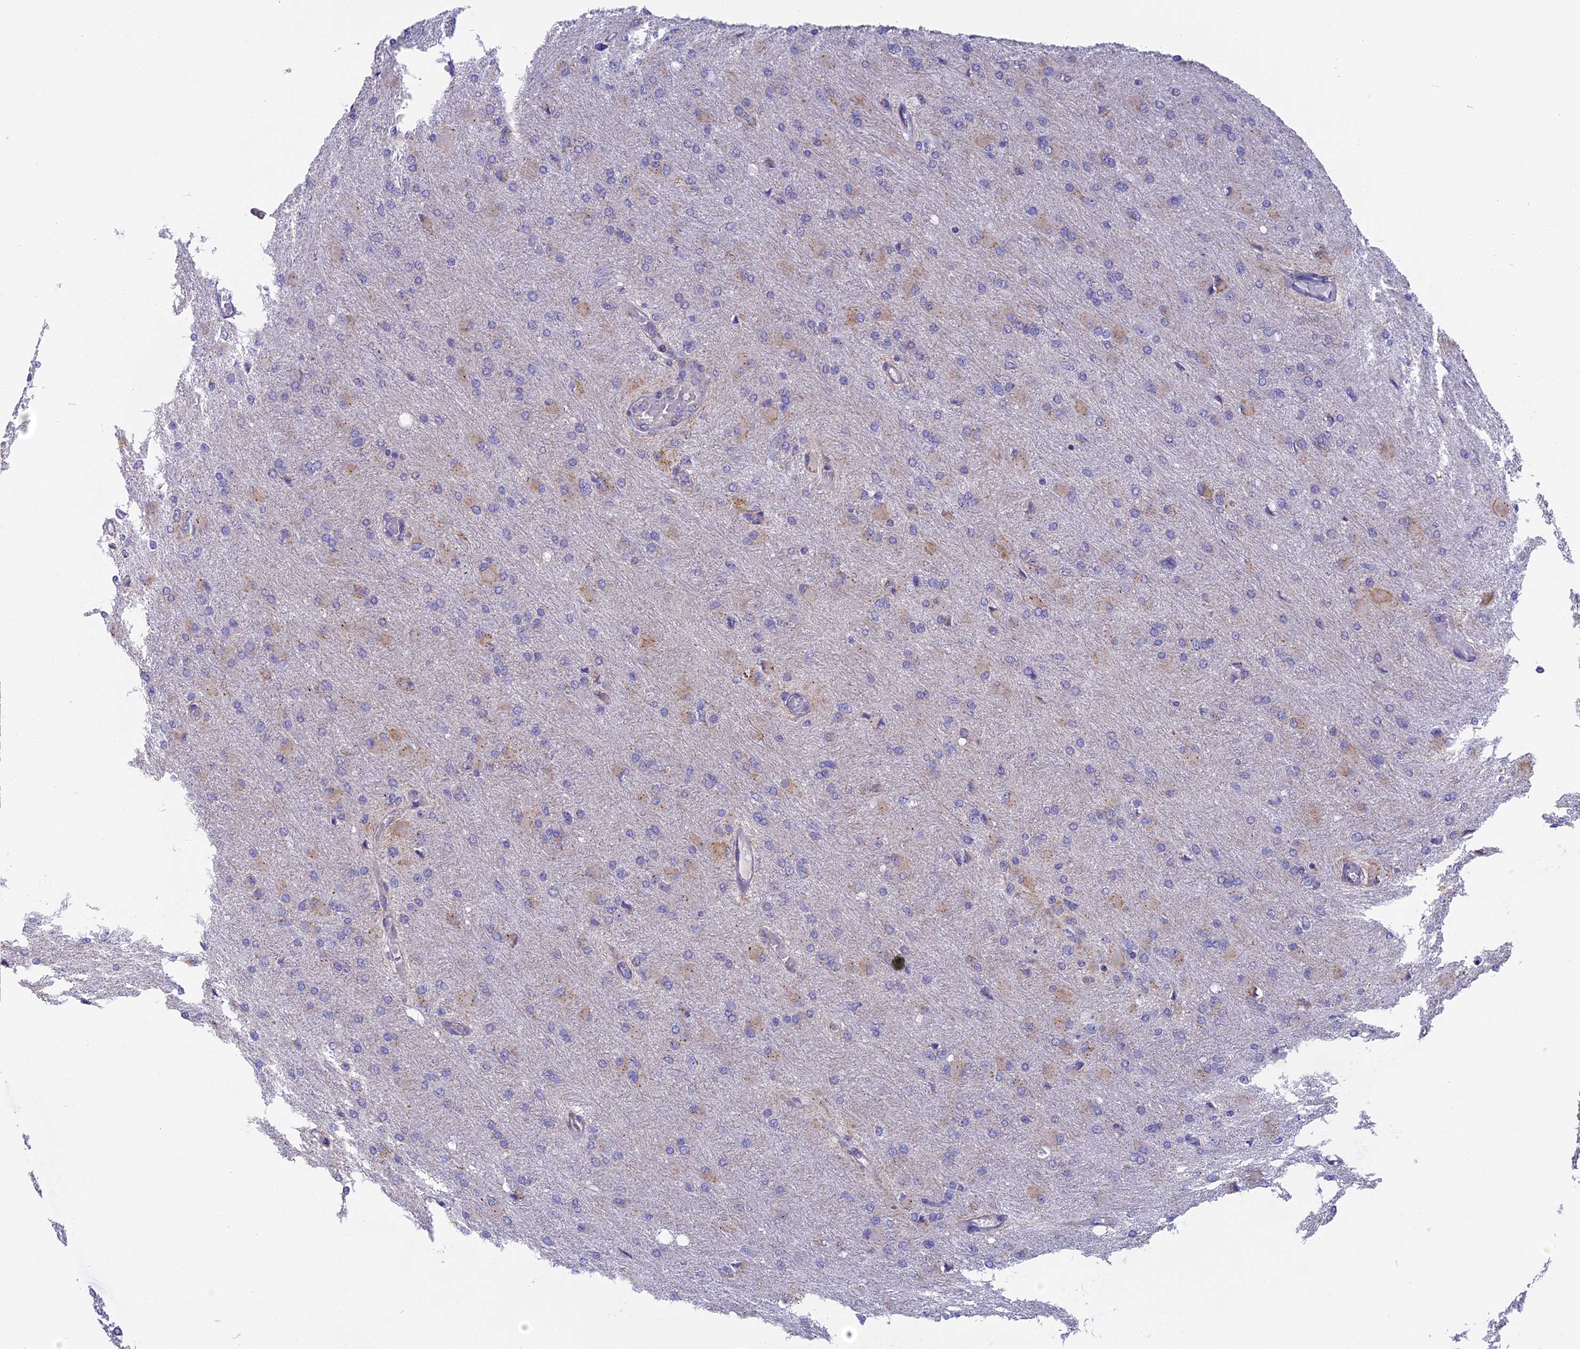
{"staining": {"intensity": "weak", "quantity": "<25%", "location": "cytoplasmic/membranous"}, "tissue": "glioma", "cell_type": "Tumor cells", "image_type": "cancer", "snomed": [{"axis": "morphology", "description": "Glioma, malignant, High grade"}, {"axis": "topography", "description": "Cerebral cortex"}], "caption": "The photomicrograph exhibits no staining of tumor cells in glioma.", "gene": "DTWD1", "patient": {"sex": "female", "age": 36}}